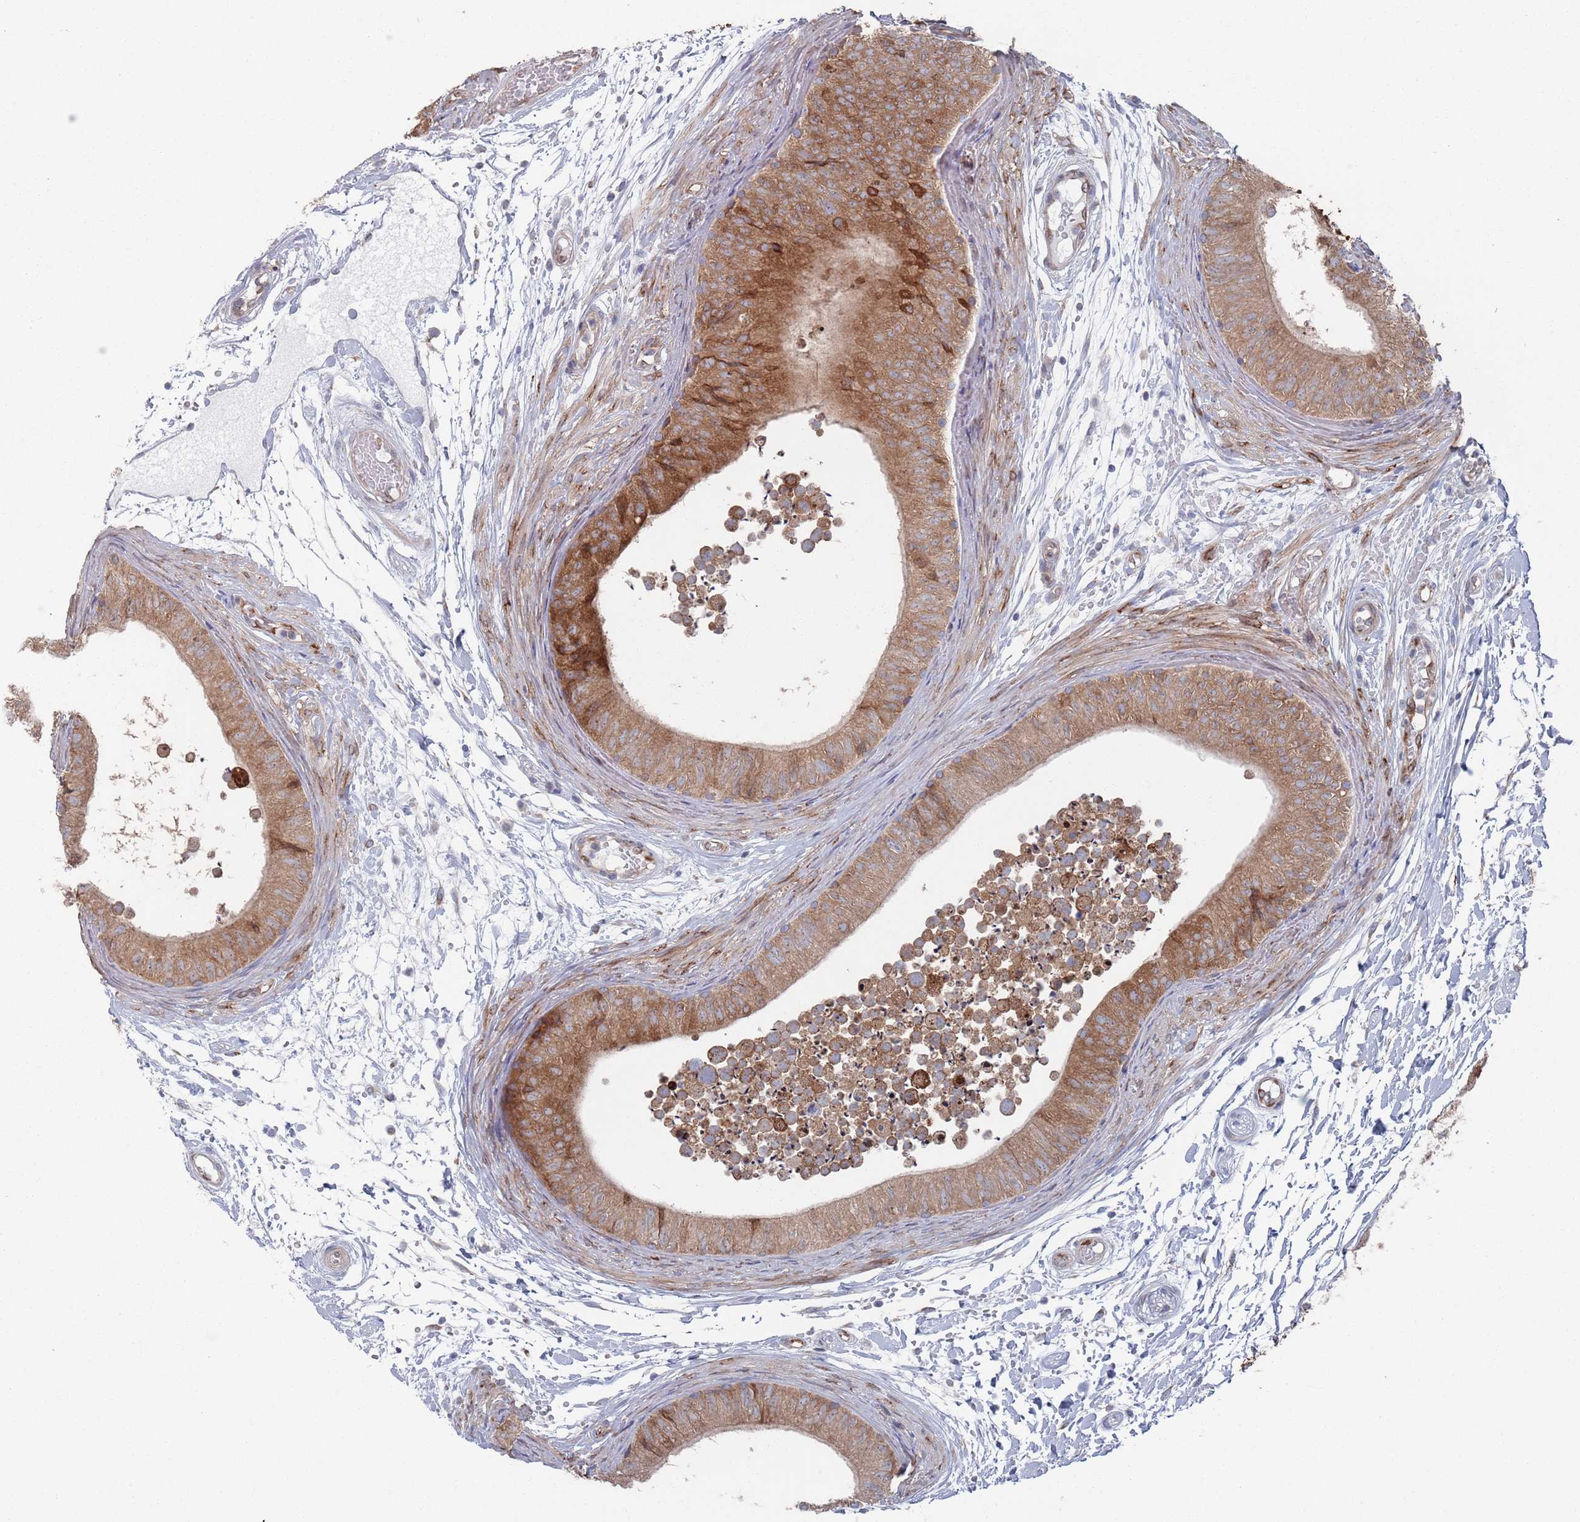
{"staining": {"intensity": "strong", "quantity": "25%-75%", "location": "cytoplasmic/membranous"}, "tissue": "epididymis", "cell_type": "Glandular cells", "image_type": "normal", "snomed": [{"axis": "morphology", "description": "Normal tissue, NOS"}, {"axis": "topography", "description": "Epididymis"}], "caption": "Glandular cells exhibit high levels of strong cytoplasmic/membranous expression in approximately 25%-75% of cells in normal human epididymis. (DAB (3,3'-diaminobenzidine) IHC with brightfield microscopy, high magnification).", "gene": "CCDC106", "patient": {"sex": "male", "age": 15}}